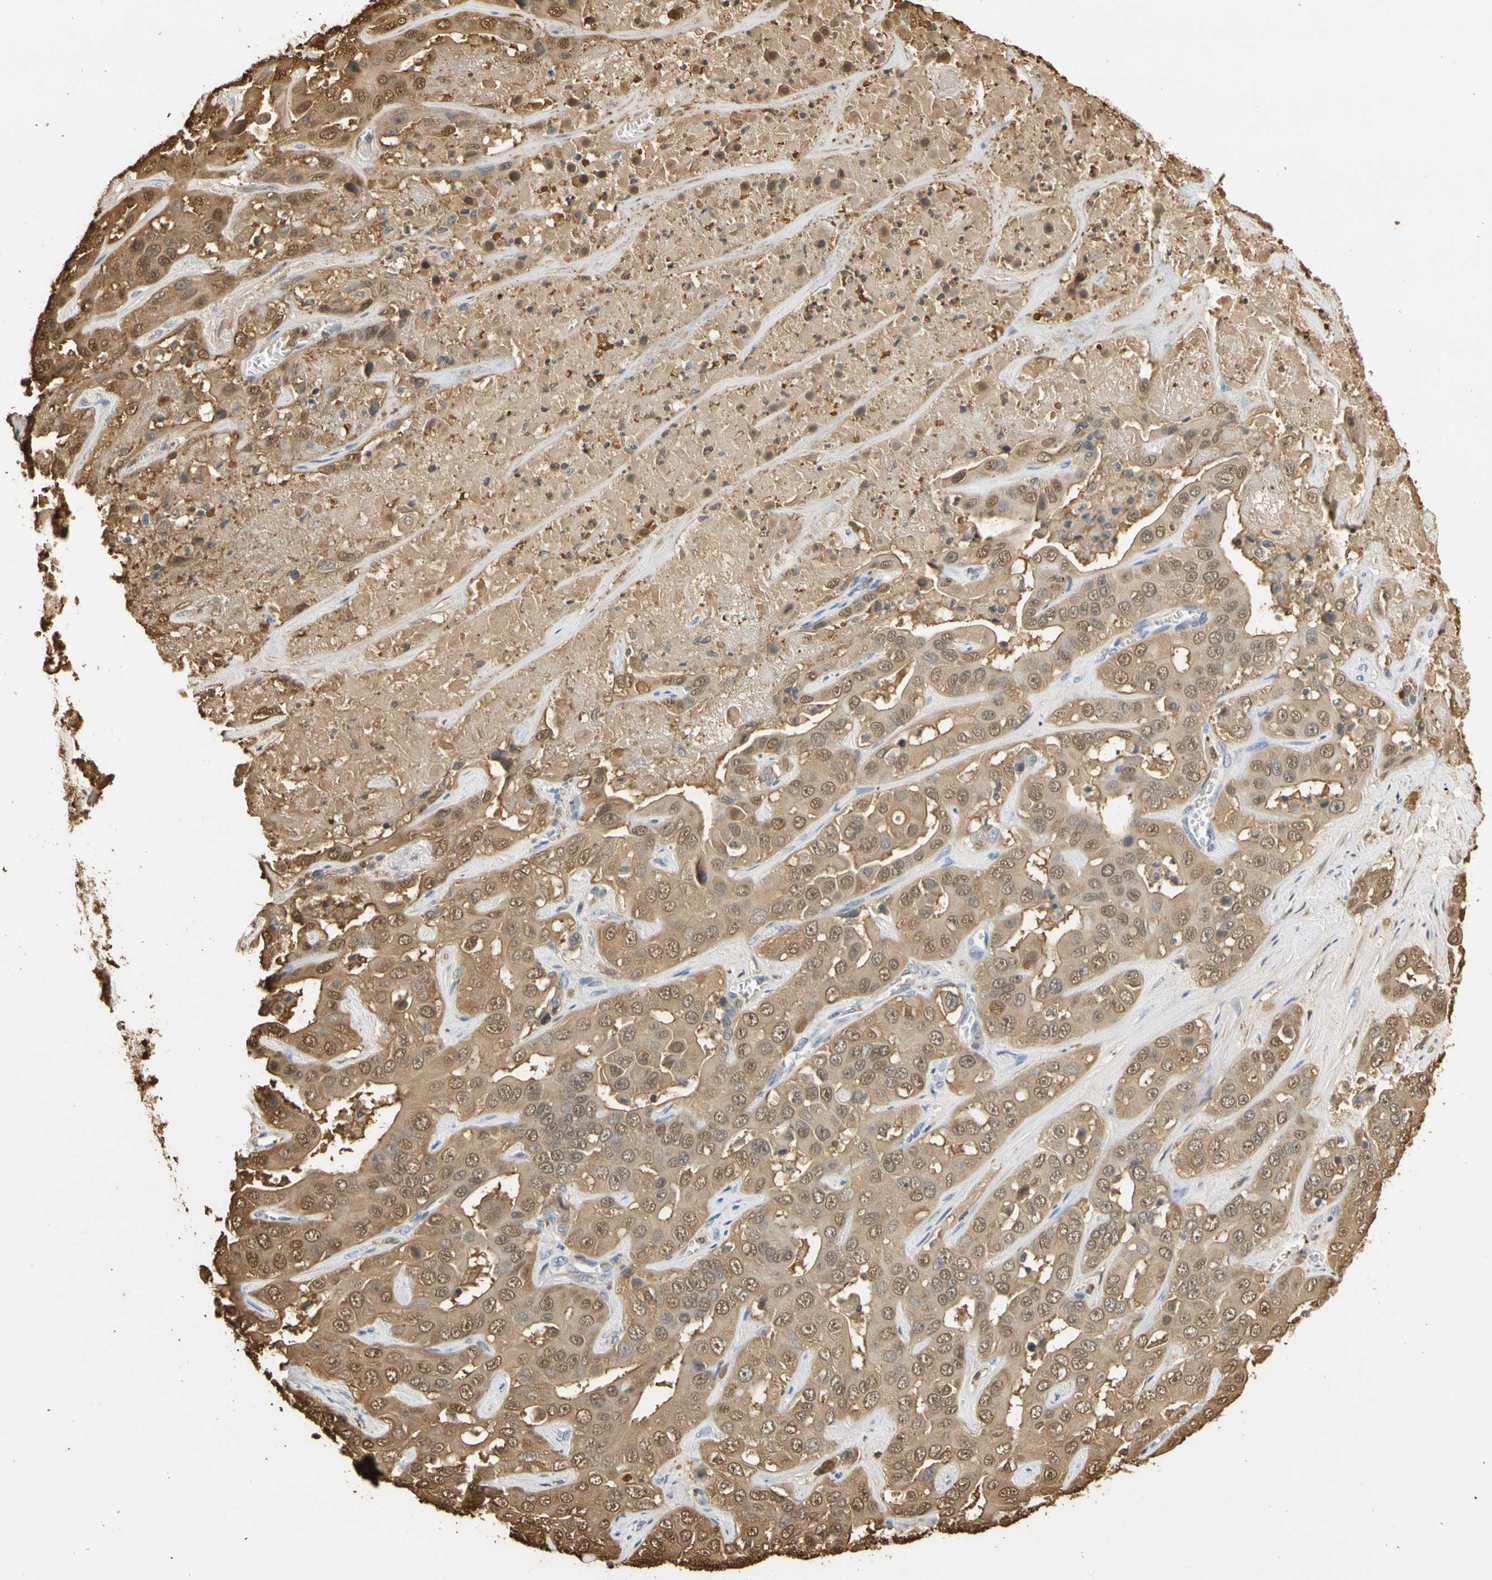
{"staining": {"intensity": "moderate", "quantity": ">75%", "location": "cytoplasmic/membranous,nuclear"}, "tissue": "liver cancer", "cell_type": "Tumor cells", "image_type": "cancer", "snomed": [{"axis": "morphology", "description": "Cholangiocarcinoma"}, {"axis": "topography", "description": "Liver"}], "caption": "Immunohistochemistry (IHC) image of neoplastic tissue: human cholangiocarcinoma (liver) stained using immunohistochemistry shows medium levels of moderate protein expression localized specifically in the cytoplasmic/membranous and nuclear of tumor cells, appearing as a cytoplasmic/membranous and nuclear brown color.", "gene": "S100A6", "patient": {"sex": "female", "age": 52}}